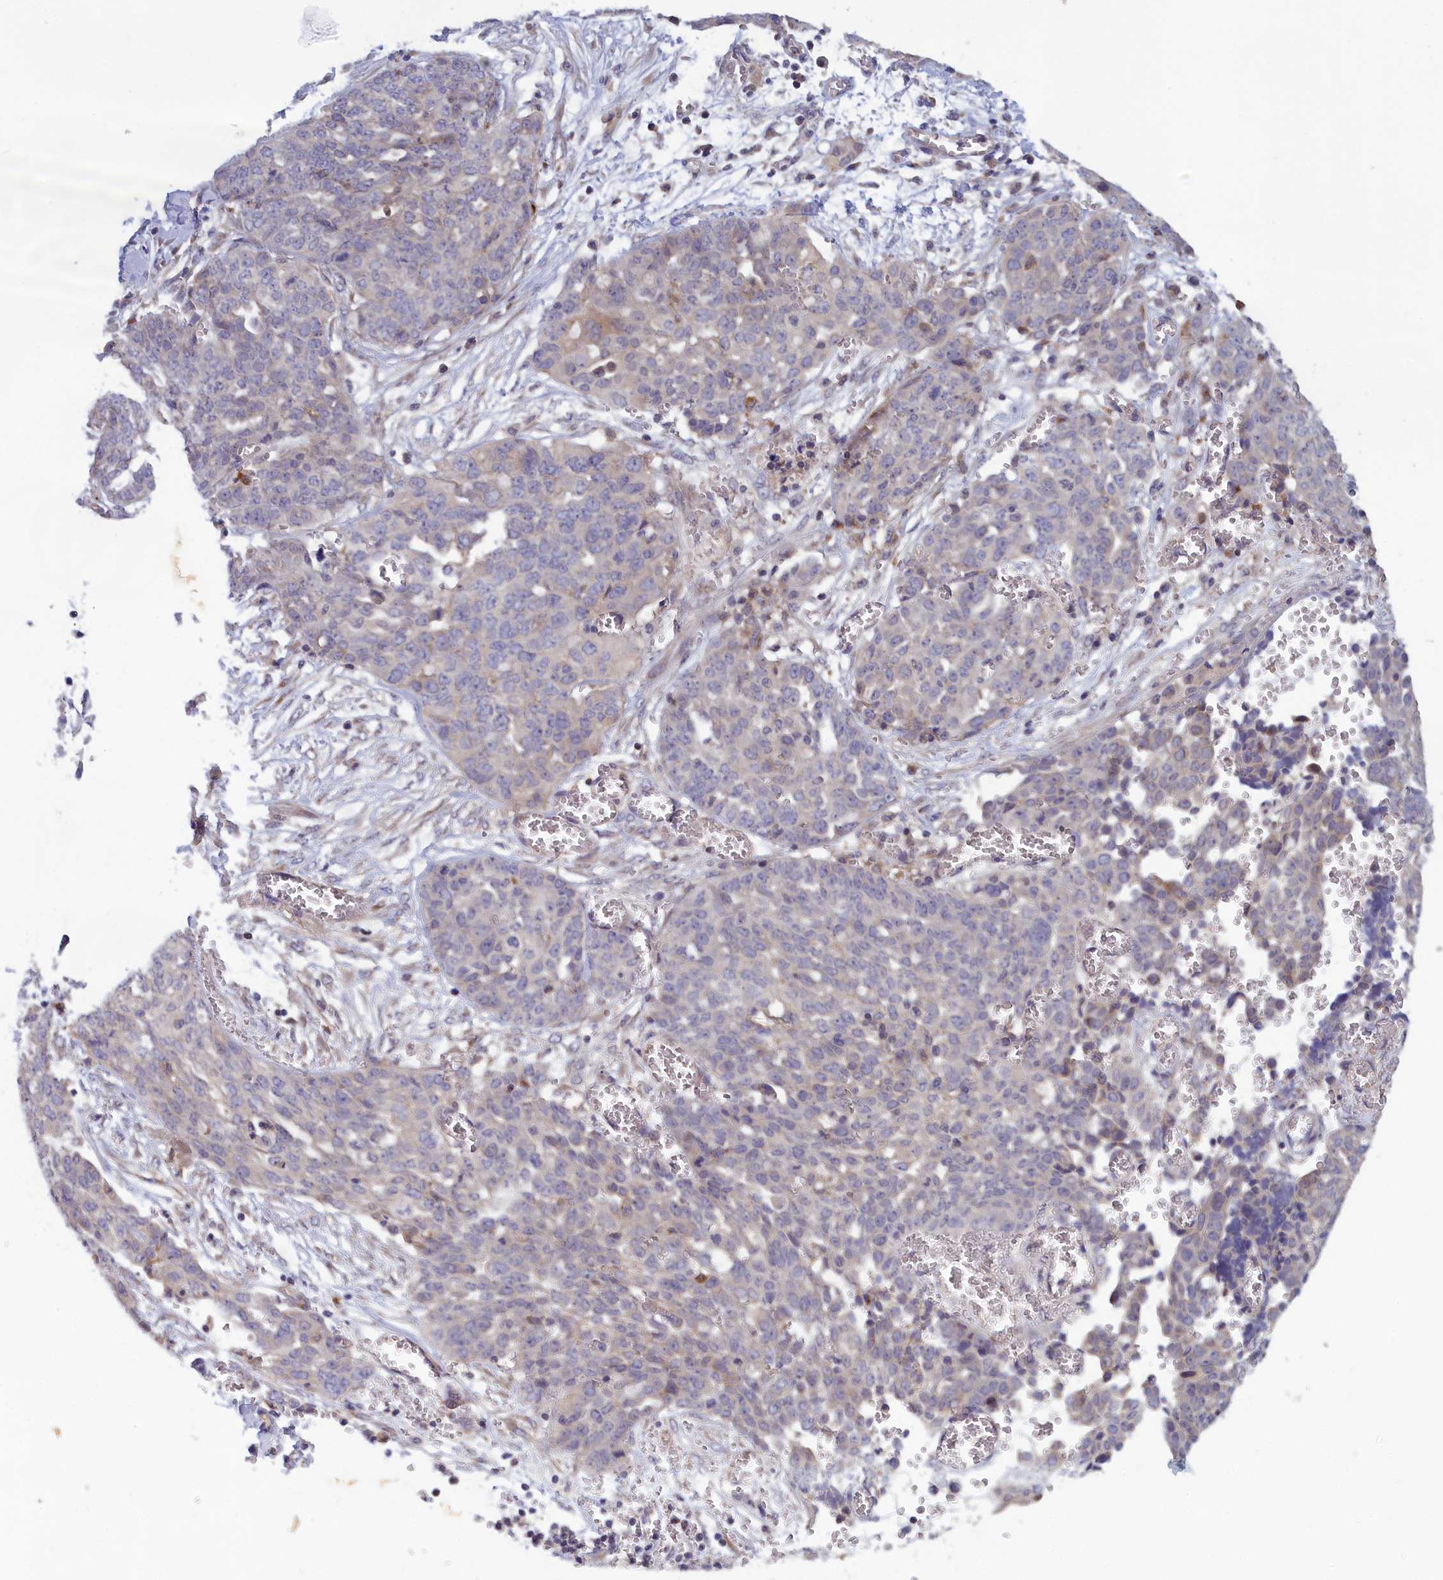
{"staining": {"intensity": "negative", "quantity": "none", "location": "none"}, "tissue": "ovarian cancer", "cell_type": "Tumor cells", "image_type": "cancer", "snomed": [{"axis": "morphology", "description": "Cystadenocarcinoma, serous, NOS"}, {"axis": "topography", "description": "Soft tissue"}, {"axis": "topography", "description": "Ovary"}], "caption": "Protein analysis of ovarian cancer (serous cystadenocarcinoma) displays no significant staining in tumor cells.", "gene": "IGFALS", "patient": {"sex": "female", "age": 57}}